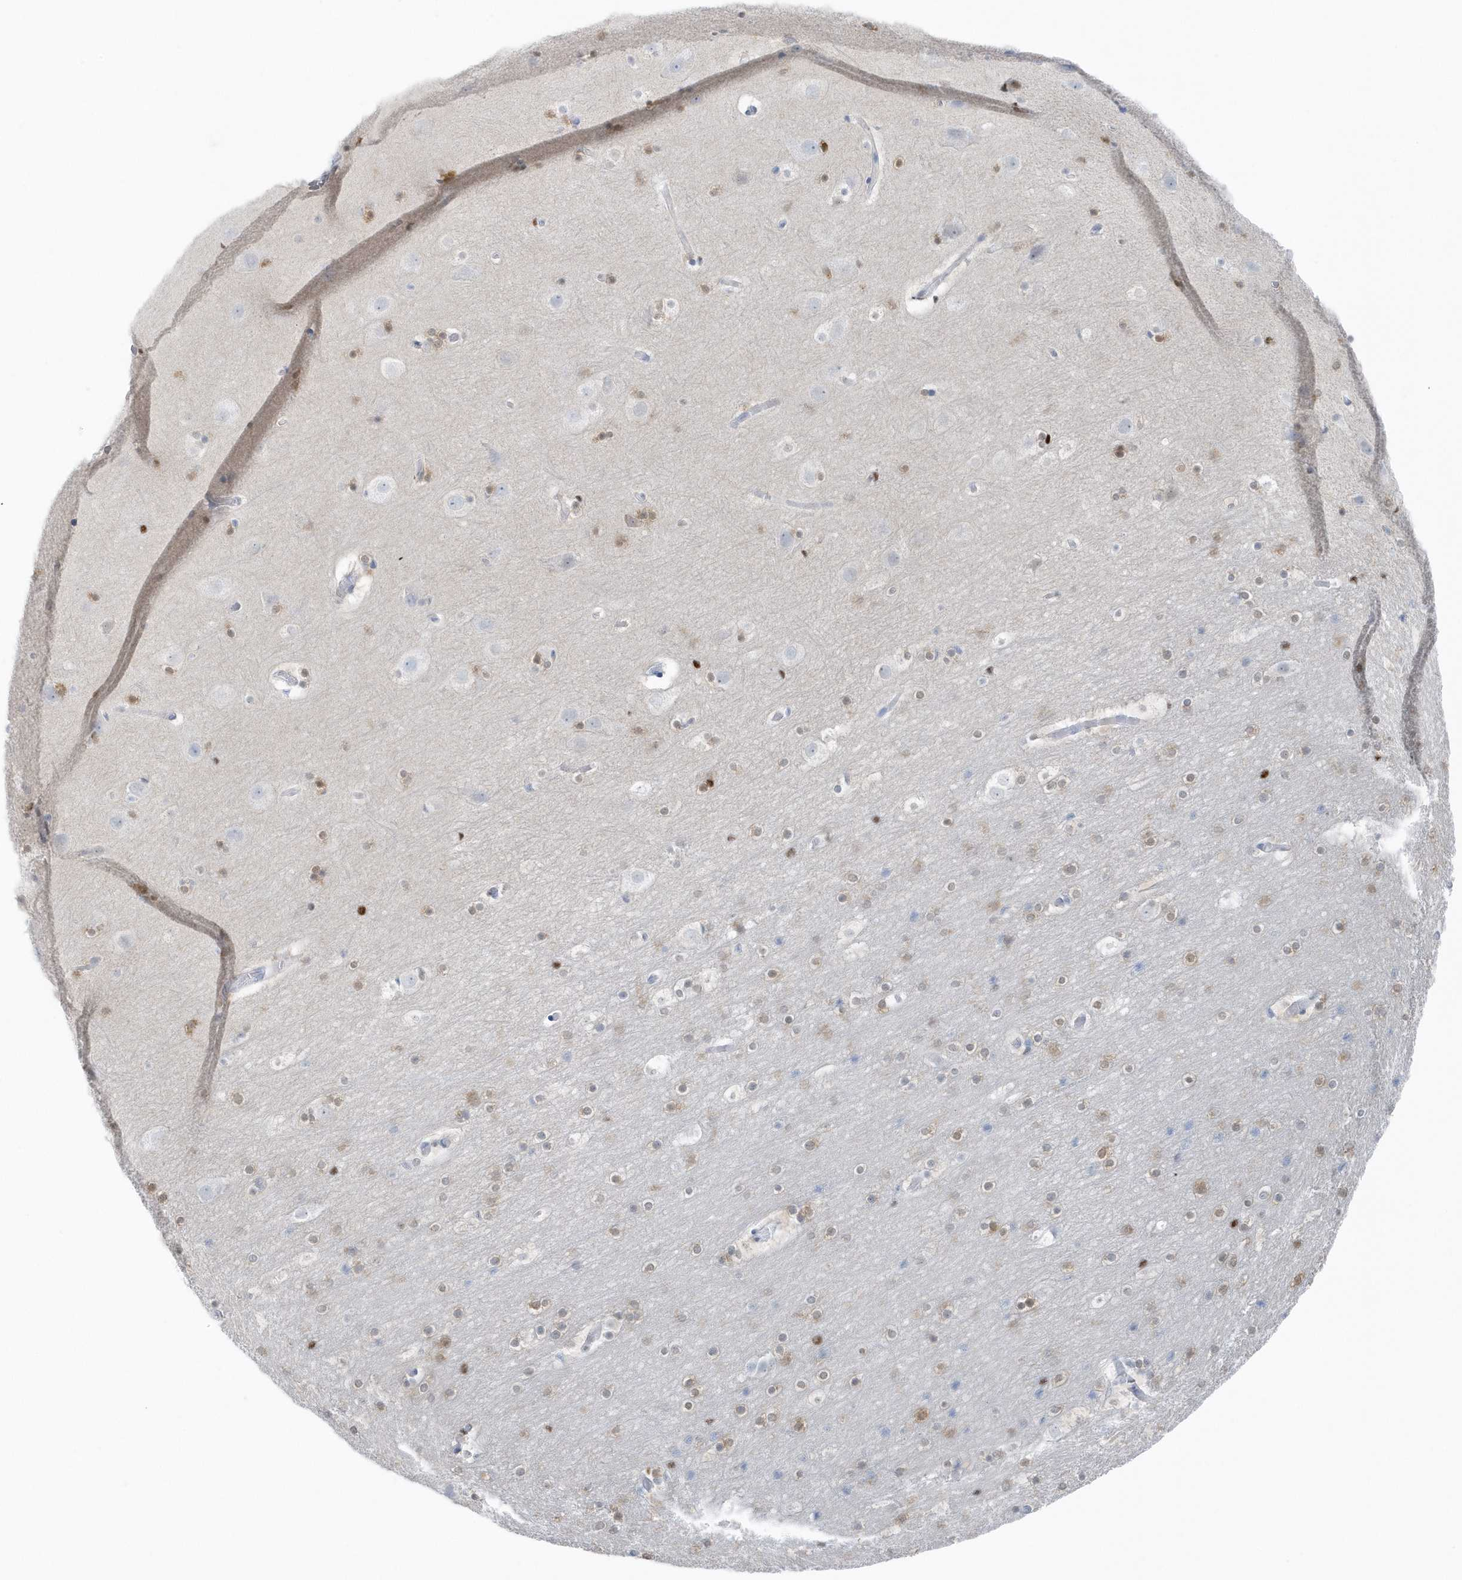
{"staining": {"intensity": "negative", "quantity": "none", "location": "none"}, "tissue": "cerebral cortex", "cell_type": "Endothelial cells", "image_type": "normal", "snomed": [{"axis": "morphology", "description": "Normal tissue, NOS"}, {"axis": "topography", "description": "Cerebral cortex"}], "caption": "Endothelial cells are negative for protein expression in normal human cerebral cortex. (DAB (3,3'-diaminobenzidine) immunohistochemistry, high magnification).", "gene": "SMIM34", "patient": {"sex": "male", "age": 57}}